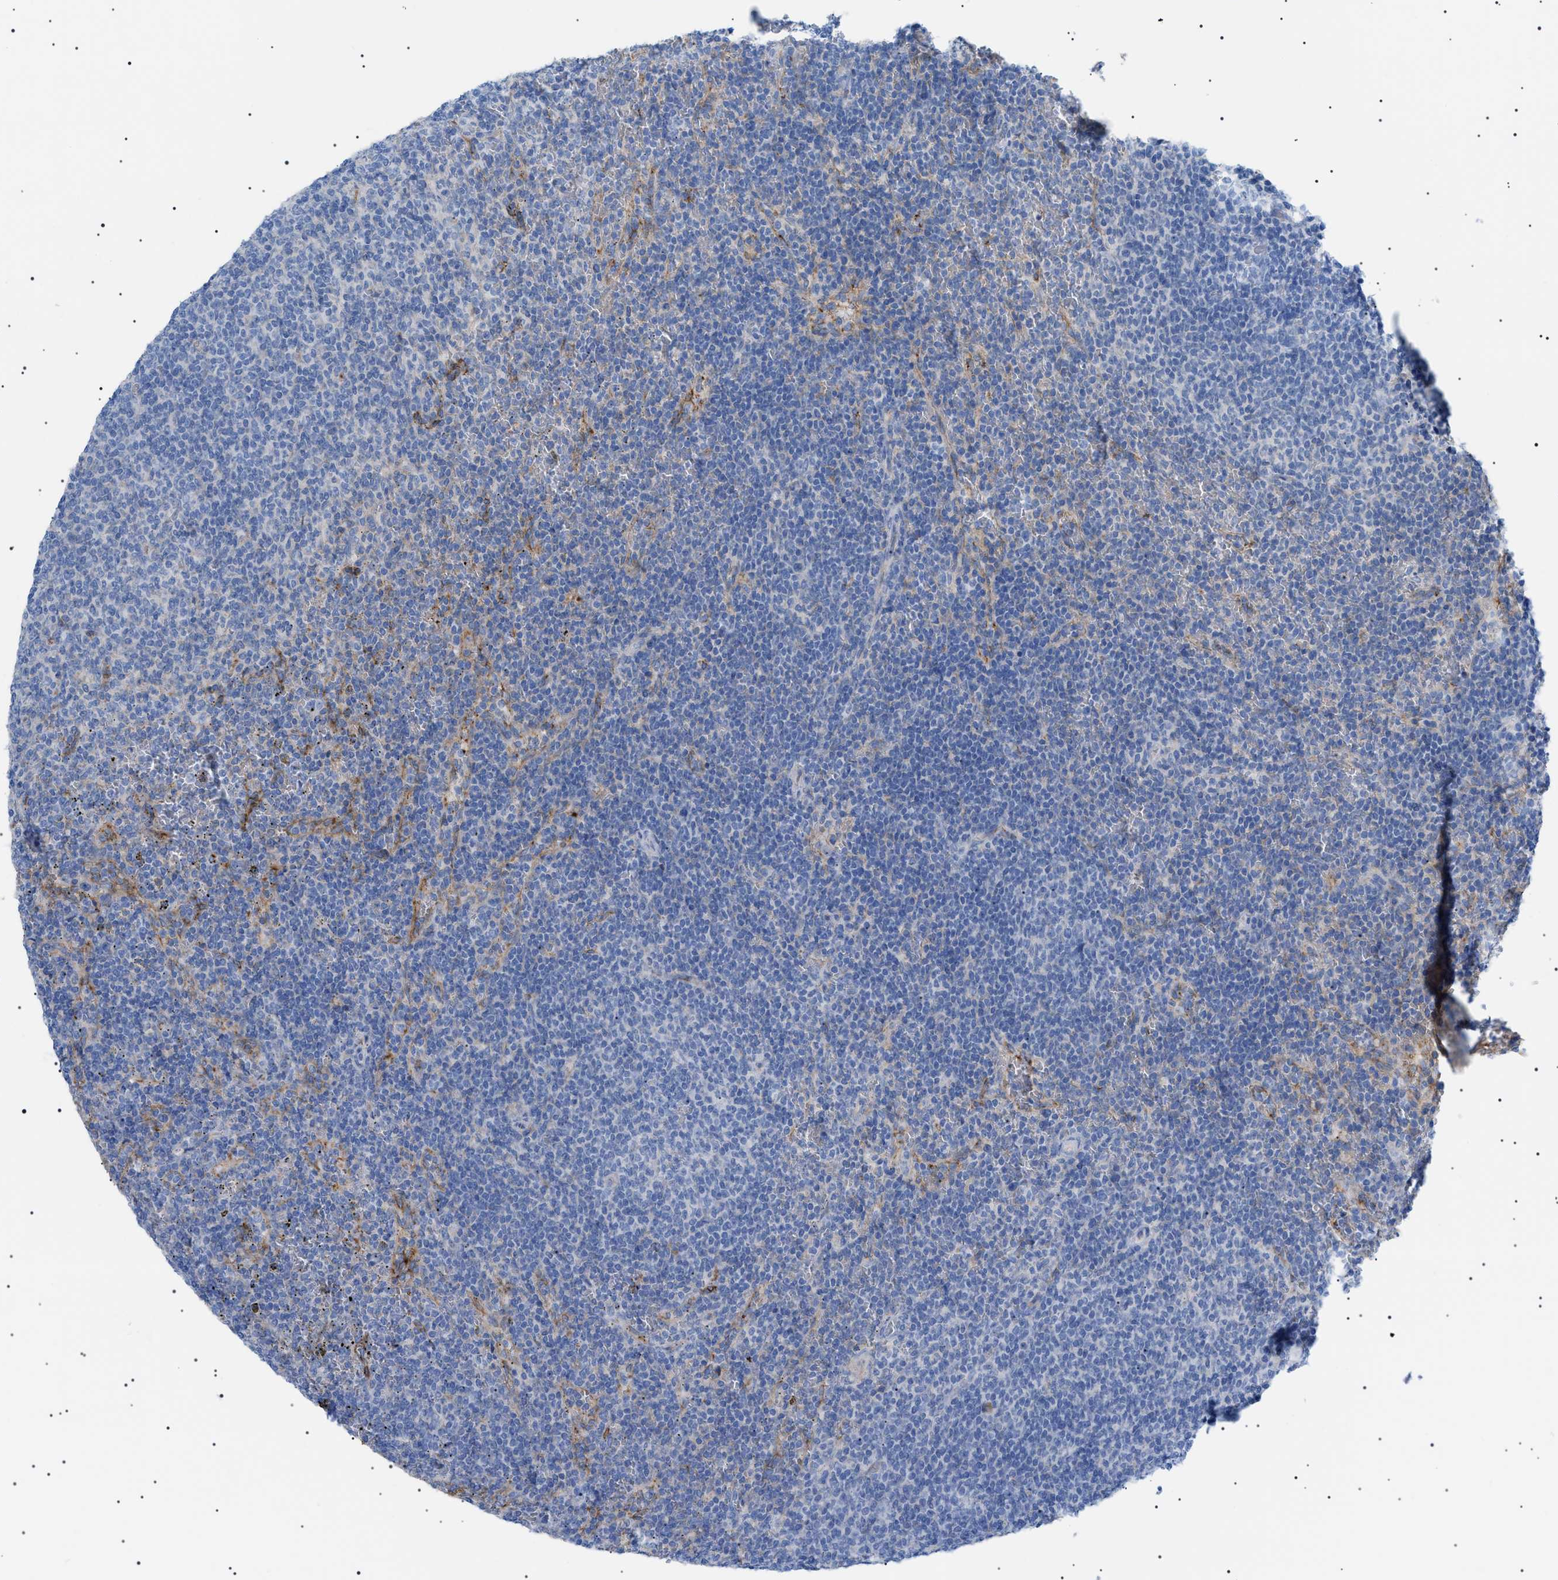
{"staining": {"intensity": "negative", "quantity": "none", "location": "none"}, "tissue": "lymphoma", "cell_type": "Tumor cells", "image_type": "cancer", "snomed": [{"axis": "morphology", "description": "Malignant lymphoma, non-Hodgkin's type, Low grade"}, {"axis": "topography", "description": "Spleen"}], "caption": "DAB (3,3'-diaminobenzidine) immunohistochemical staining of human lymphoma exhibits no significant positivity in tumor cells.", "gene": "LPA", "patient": {"sex": "female", "age": 50}}